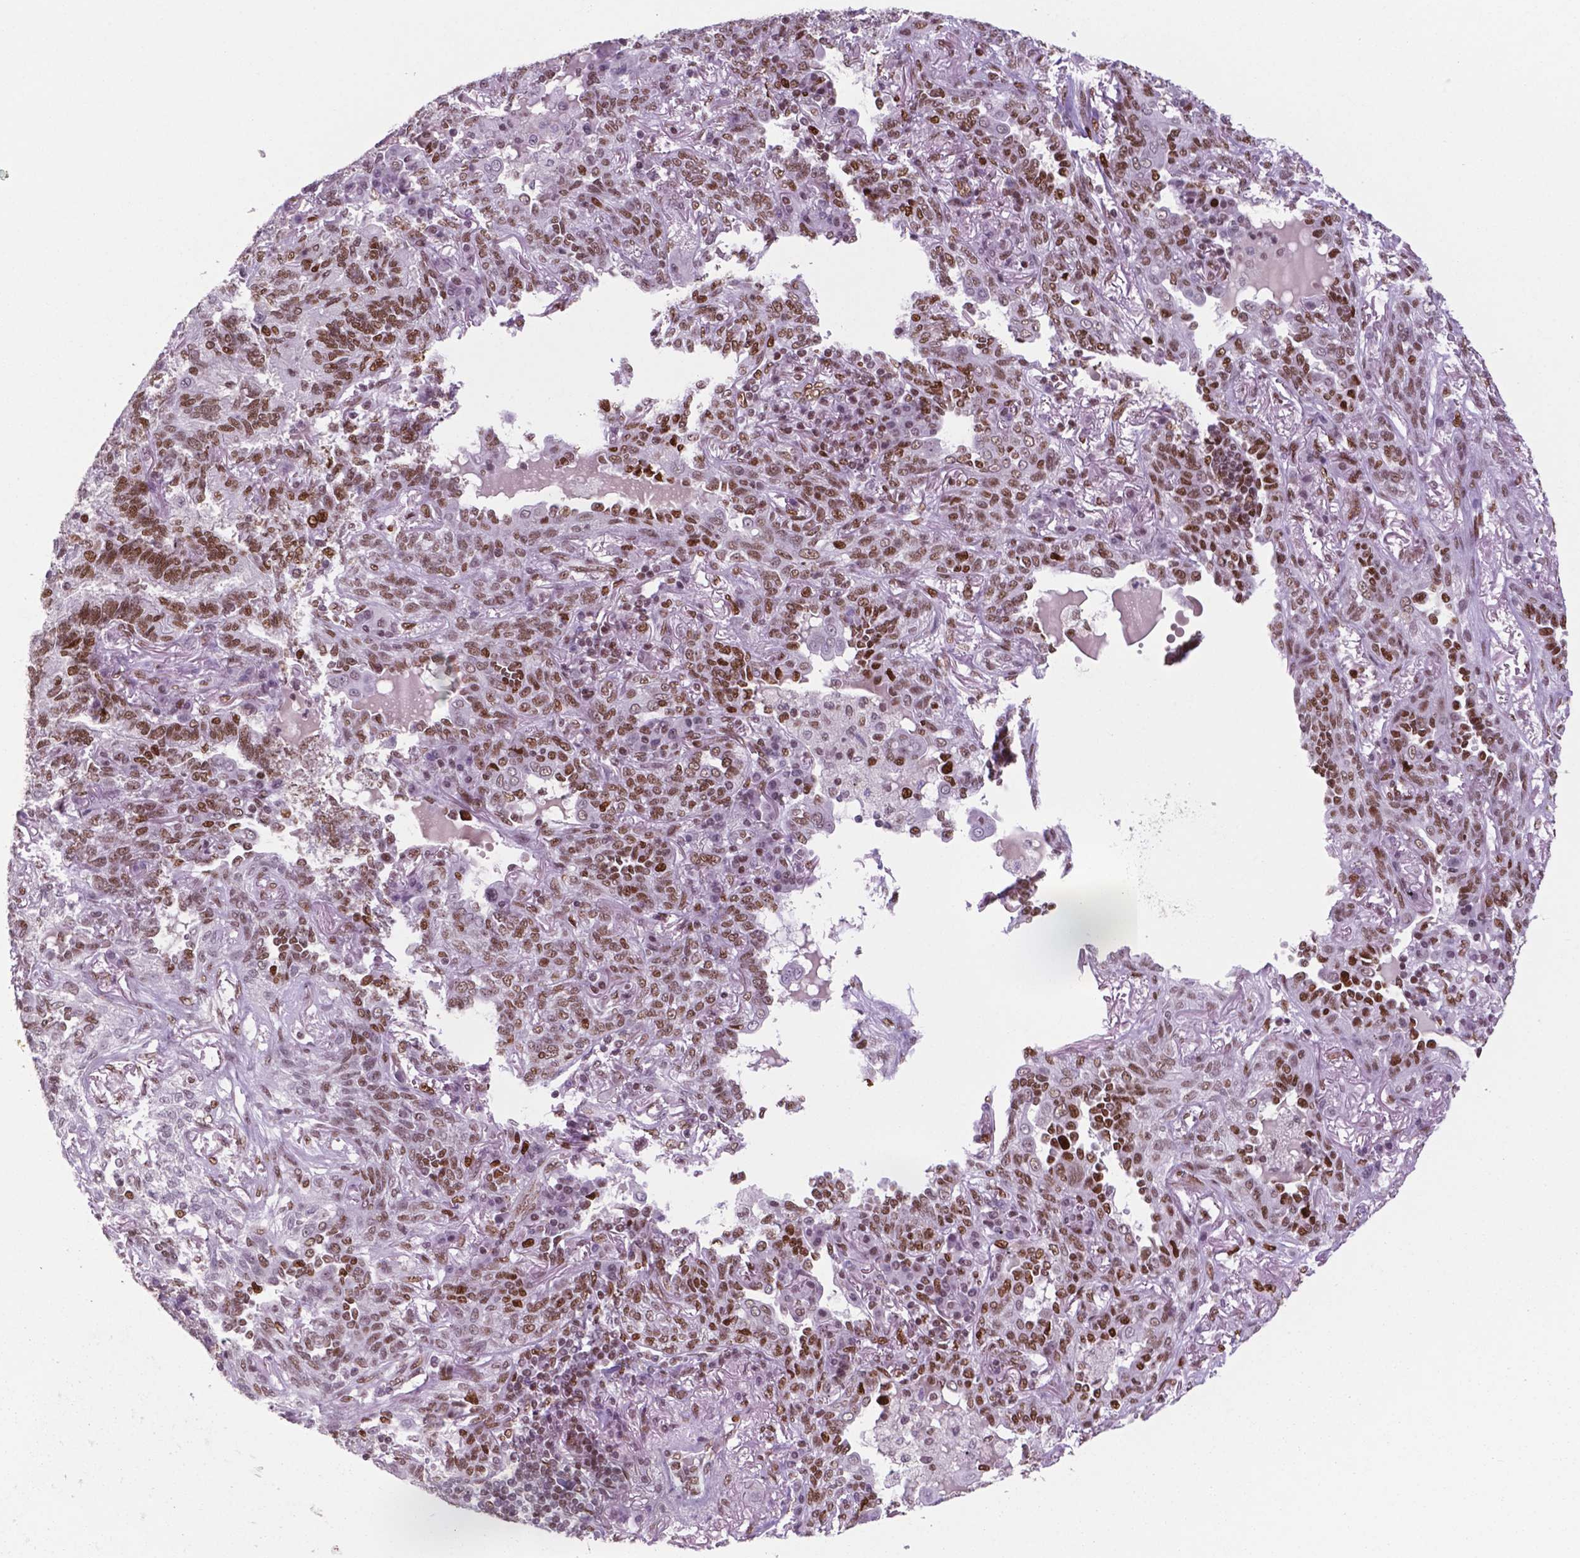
{"staining": {"intensity": "moderate", "quantity": ">75%", "location": "nuclear"}, "tissue": "lung cancer", "cell_type": "Tumor cells", "image_type": "cancer", "snomed": [{"axis": "morphology", "description": "Squamous cell carcinoma, NOS"}, {"axis": "topography", "description": "Lung"}], "caption": "Lung cancer (squamous cell carcinoma) tissue displays moderate nuclear staining in about >75% of tumor cells, visualized by immunohistochemistry.", "gene": "MSH6", "patient": {"sex": "female", "age": 70}}